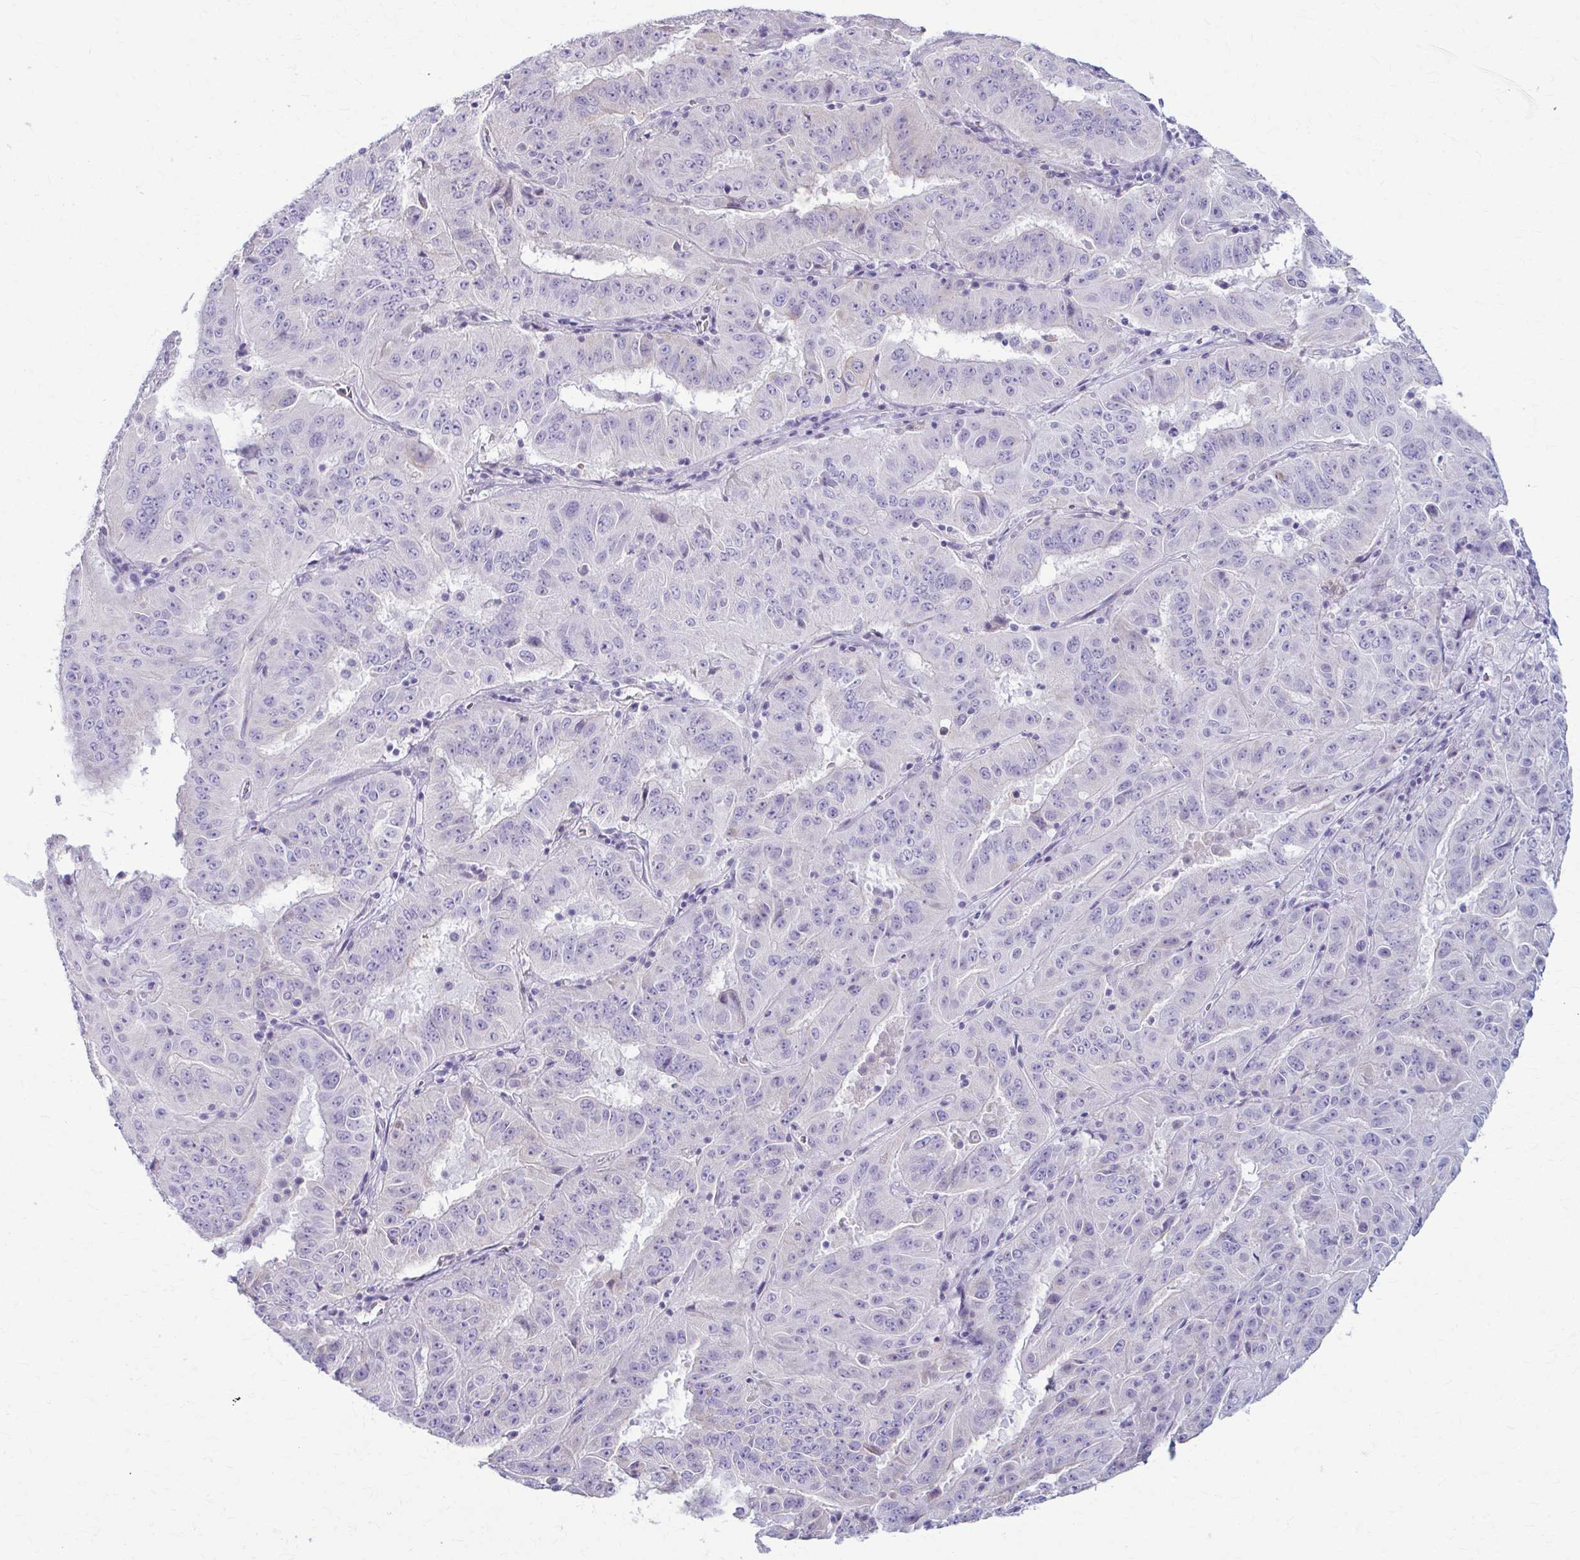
{"staining": {"intensity": "negative", "quantity": "none", "location": "none"}, "tissue": "pancreatic cancer", "cell_type": "Tumor cells", "image_type": "cancer", "snomed": [{"axis": "morphology", "description": "Adenocarcinoma, NOS"}, {"axis": "topography", "description": "Pancreas"}], "caption": "A high-resolution micrograph shows immunohistochemistry staining of adenocarcinoma (pancreatic), which reveals no significant expression in tumor cells.", "gene": "LDLRAP1", "patient": {"sex": "male", "age": 63}}